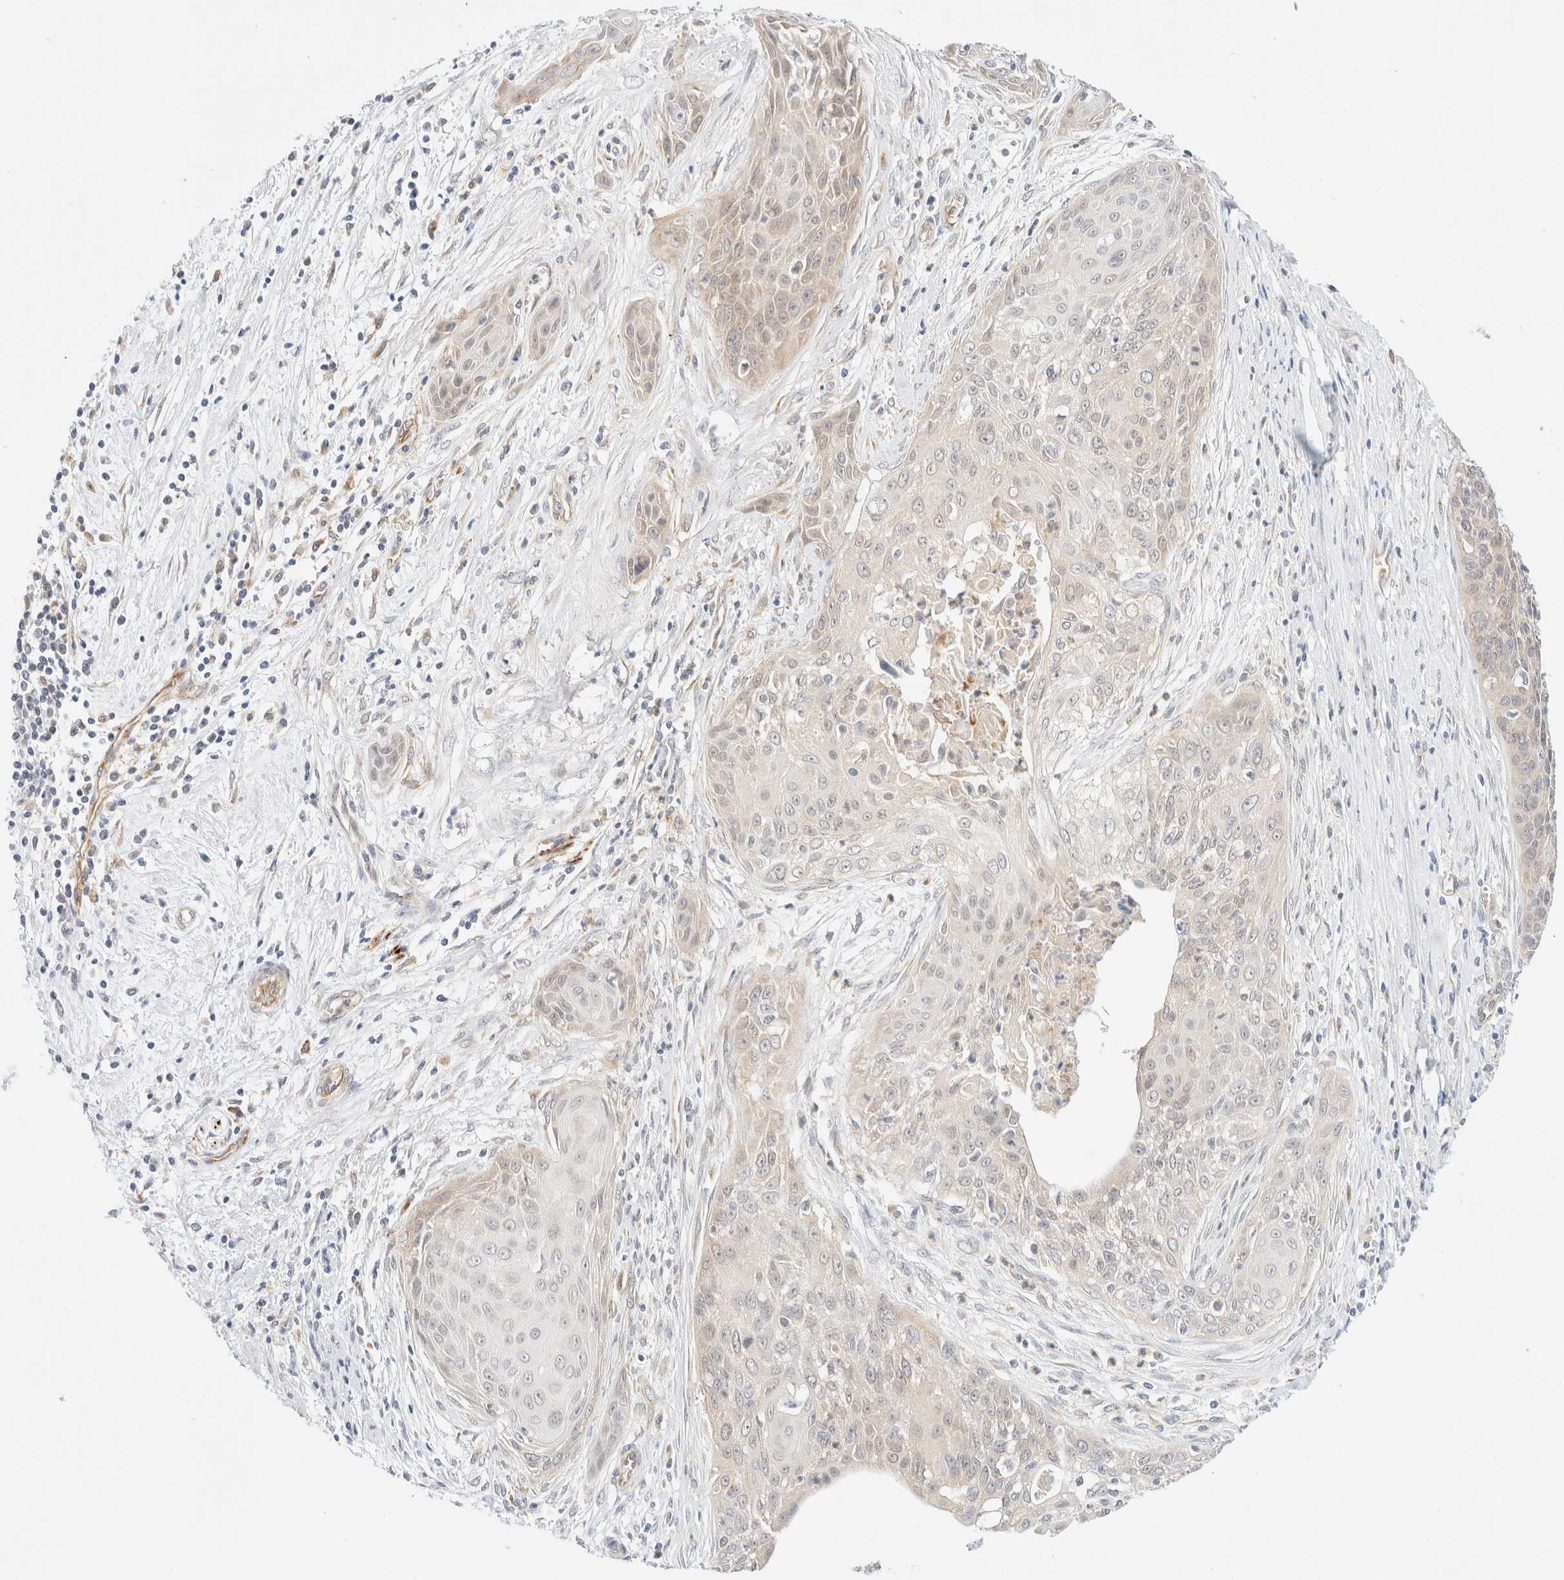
{"staining": {"intensity": "weak", "quantity": "25%-75%", "location": "cytoplasmic/membranous"}, "tissue": "cervical cancer", "cell_type": "Tumor cells", "image_type": "cancer", "snomed": [{"axis": "morphology", "description": "Squamous cell carcinoma, NOS"}, {"axis": "topography", "description": "Cervix"}], "caption": "A histopathology image showing weak cytoplasmic/membranous staining in approximately 25%-75% of tumor cells in cervical cancer (squamous cell carcinoma), as visualized by brown immunohistochemical staining.", "gene": "UNC13B", "patient": {"sex": "female", "age": 55}}